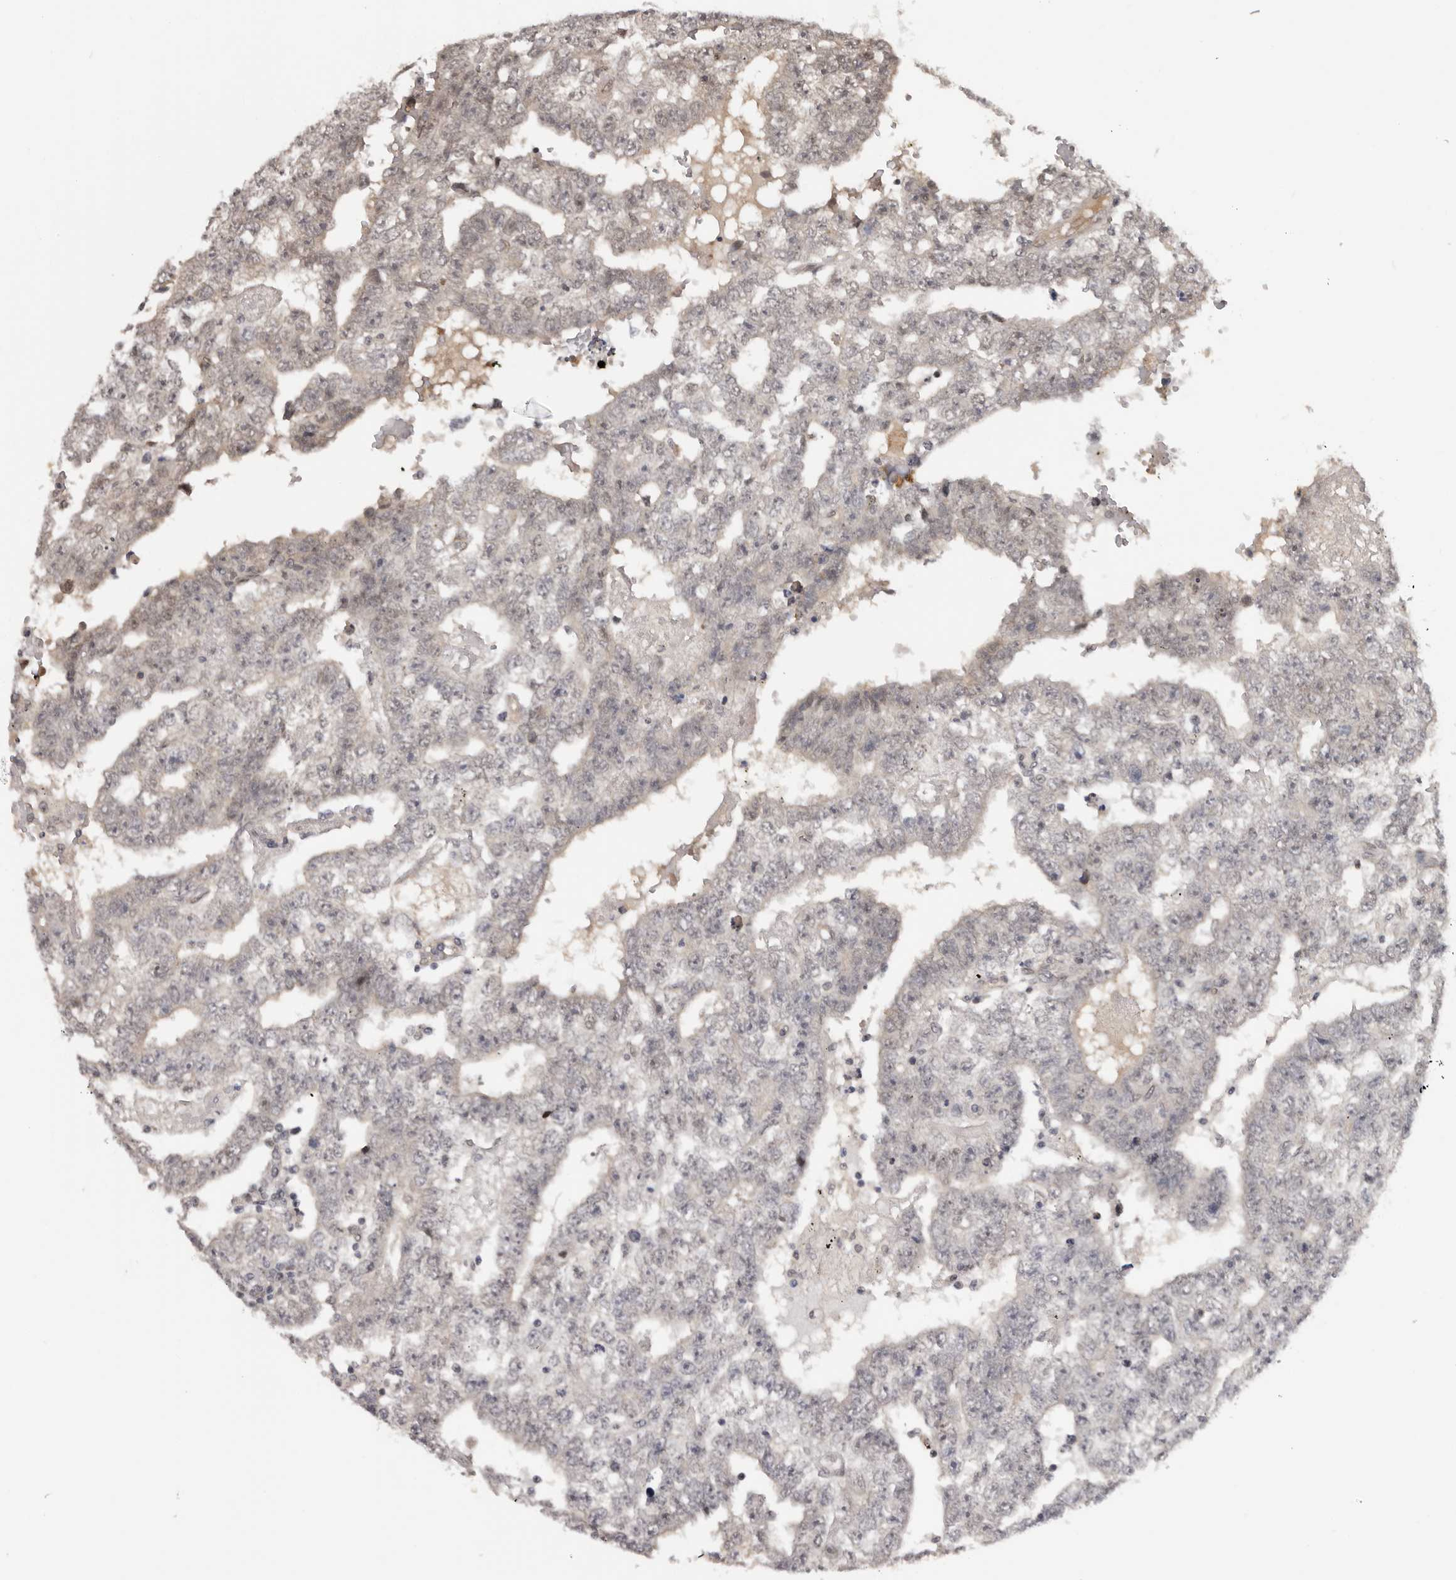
{"staining": {"intensity": "negative", "quantity": "none", "location": "none"}, "tissue": "testis cancer", "cell_type": "Tumor cells", "image_type": "cancer", "snomed": [{"axis": "morphology", "description": "Carcinoma, Embryonal, NOS"}, {"axis": "topography", "description": "Testis"}], "caption": "IHC of testis cancer shows no staining in tumor cells.", "gene": "TBX5", "patient": {"sex": "male", "age": 25}}